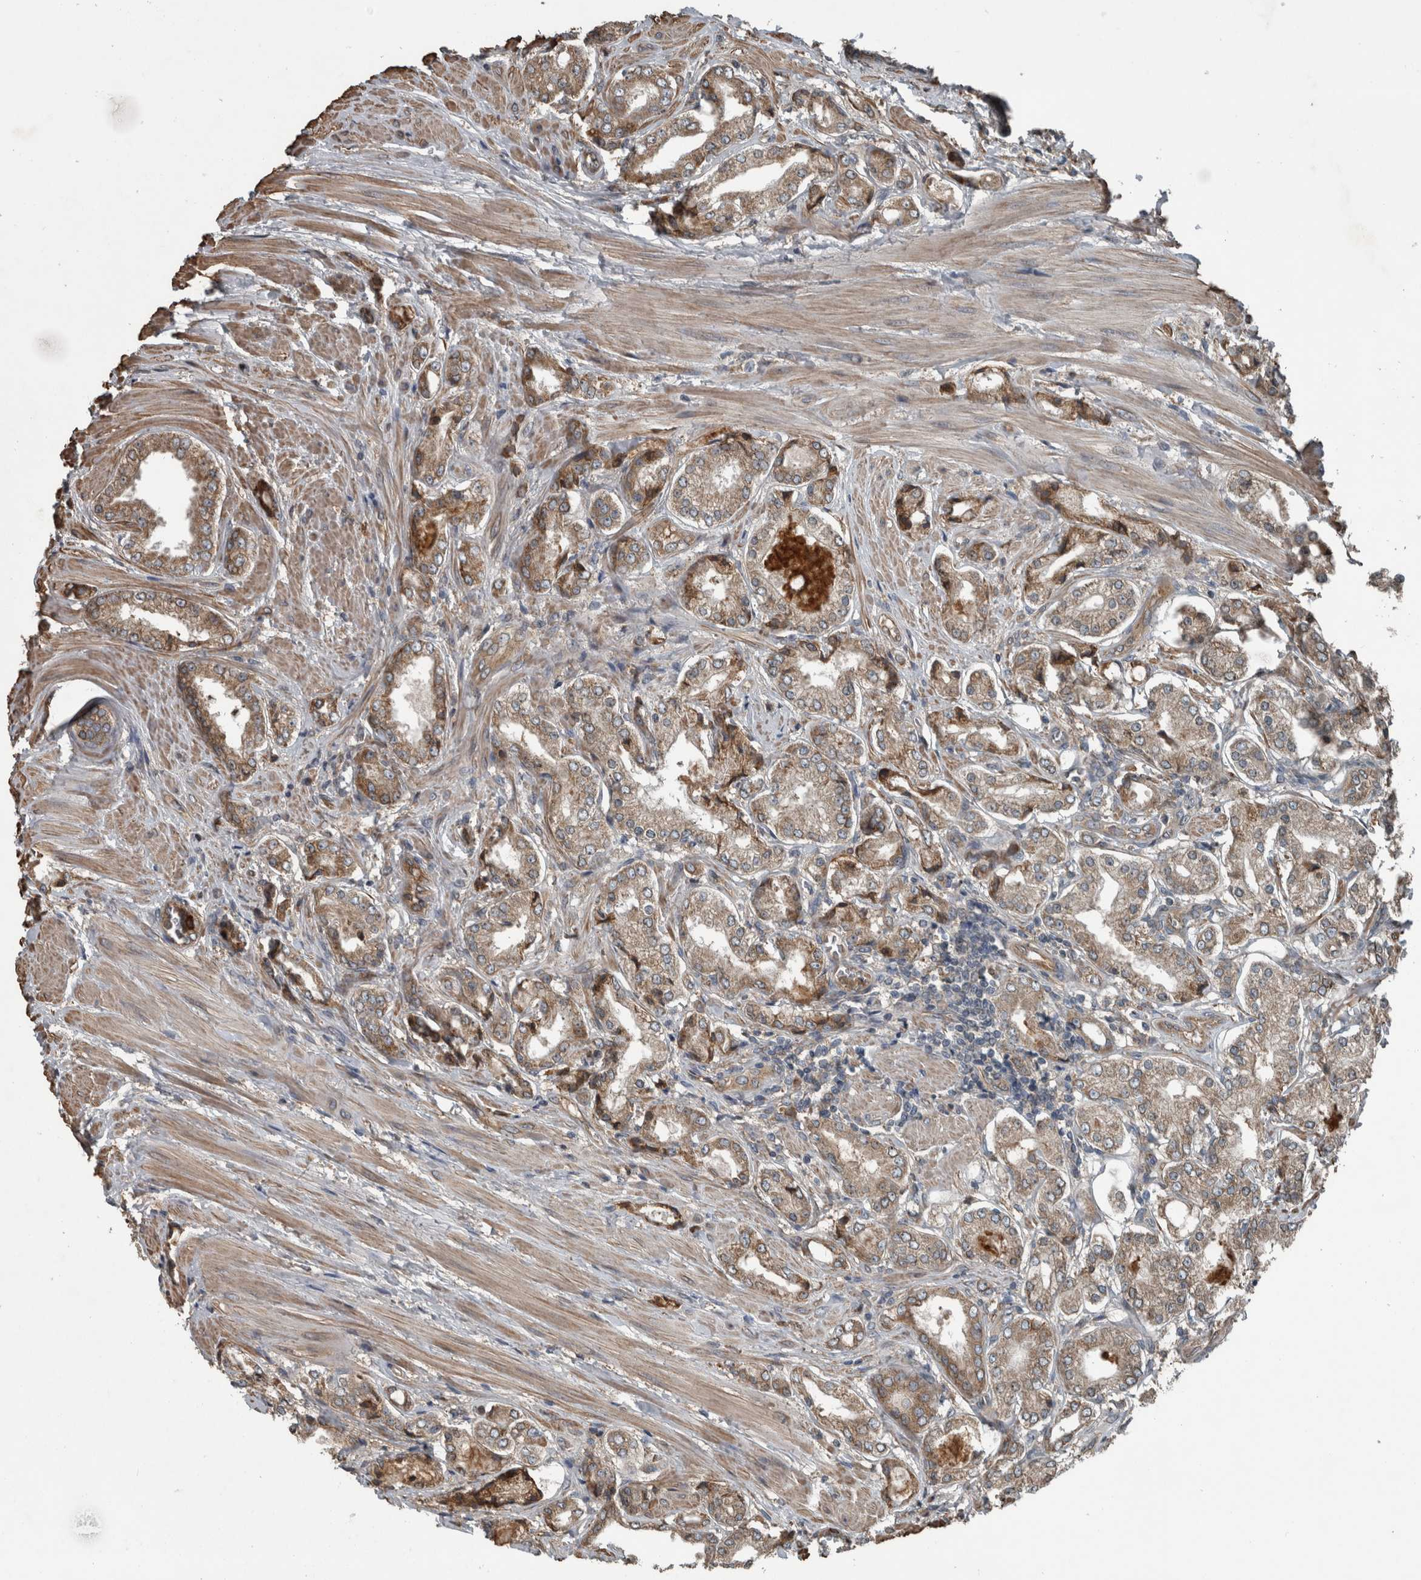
{"staining": {"intensity": "moderate", "quantity": ">75%", "location": "cytoplasmic/membranous"}, "tissue": "prostate cancer", "cell_type": "Tumor cells", "image_type": "cancer", "snomed": [{"axis": "morphology", "description": "Adenocarcinoma, Low grade"}, {"axis": "topography", "description": "Prostate"}], "caption": "IHC (DAB) staining of human prostate adenocarcinoma (low-grade) shows moderate cytoplasmic/membranous protein positivity in approximately >75% of tumor cells.", "gene": "EXOC8", "patient": {"sex": "male", "age": 62}}